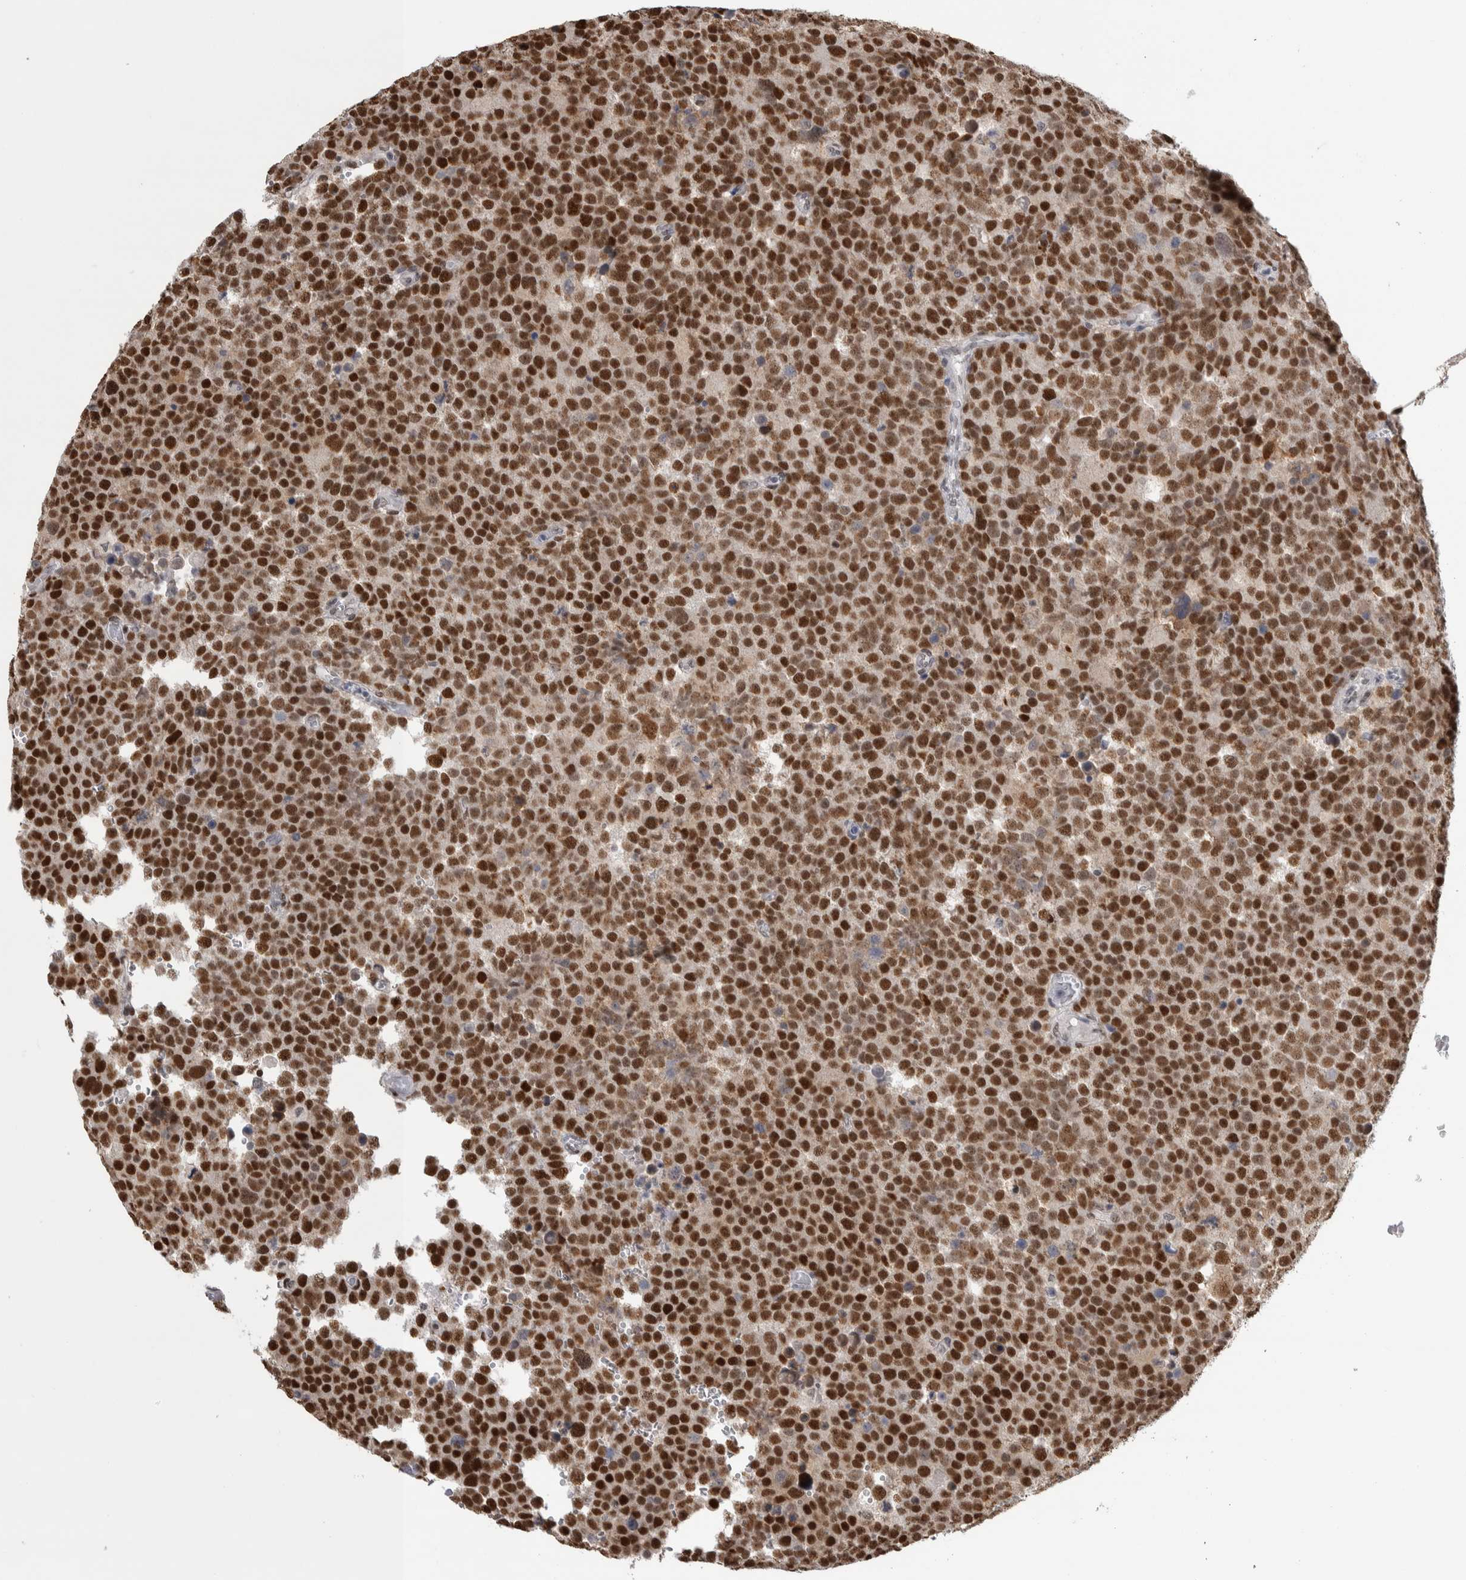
{"staining": {"intensity": "strong", "quantity": ">75%", "location": "nuclear"}, "tissue": "testis cancer", "cell_type": "Tumor cells", "image_type": "cancer", "snomed": [{"axis": "morphology", "description": "Seminoma, NOS"}, {"axis": "topography", "description": "Testis"}], "caption": "There is high levels of strong nuclear expression in tumor cells of seminoma (testis), as demonstrated by immunohistochemical staining (brown color).", "gene": "HEXIM2", "patient": {"sex": "male", "age": 71}}